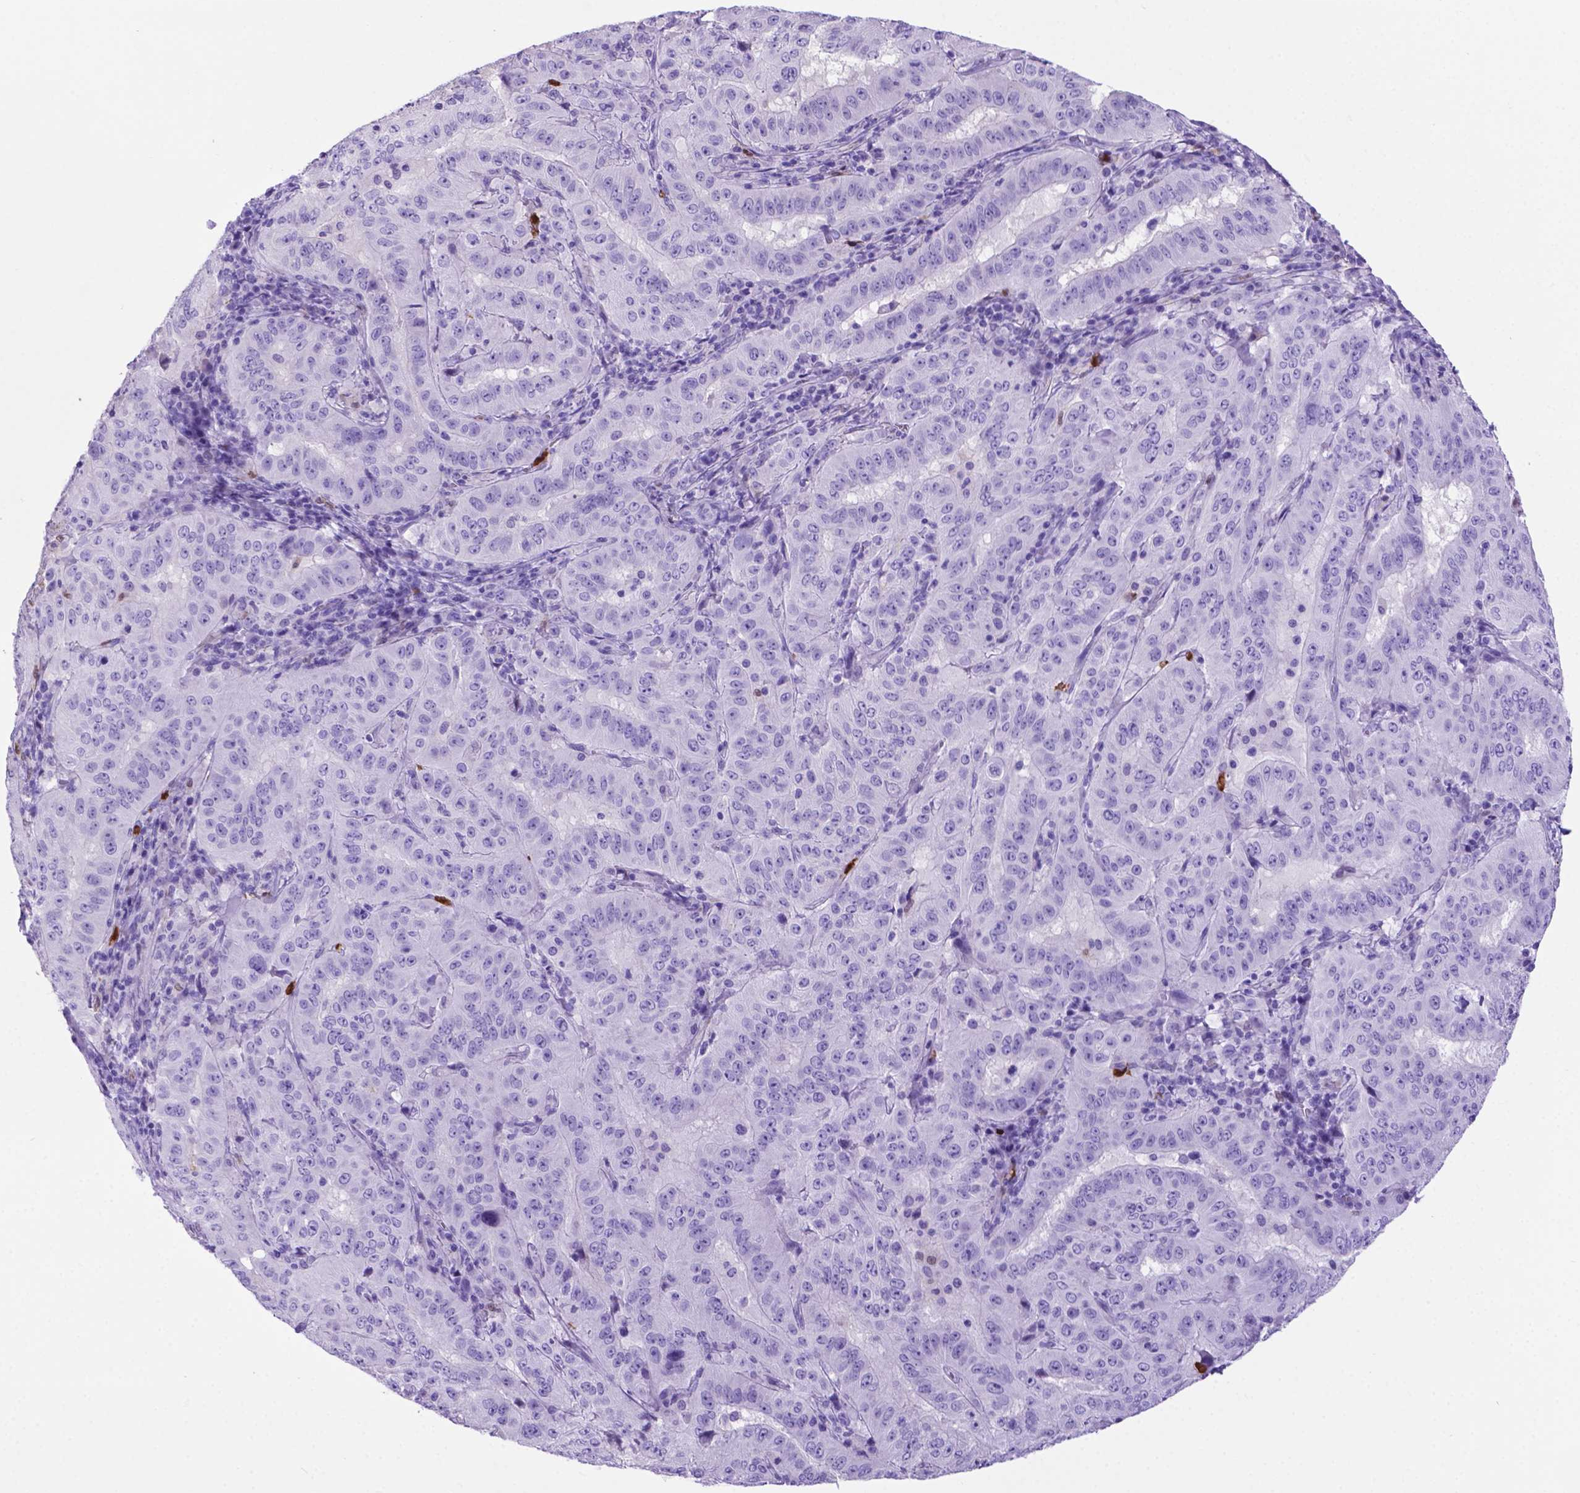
{"staining": {"intensity": "negative", "quantity": "none", "location": "none"}, "tissue": "pancreatic cancer", "cell_type": "Tumor cells", "image_type": "cancer", "snomed": [{"axis": "morphology", "description": "Adenocarcinoma, NOS"}, {"axis": "topography", "description": "Pancreas"}], "caption": "This photomicrograph is of pancreatic cancer stained with IHC to label a protein in brown with the nuclei are counter-stained blue. There is no positivity in tumor cells.", "gene": "LZTR1", "patient": {"sex": "male", "age": 63}}